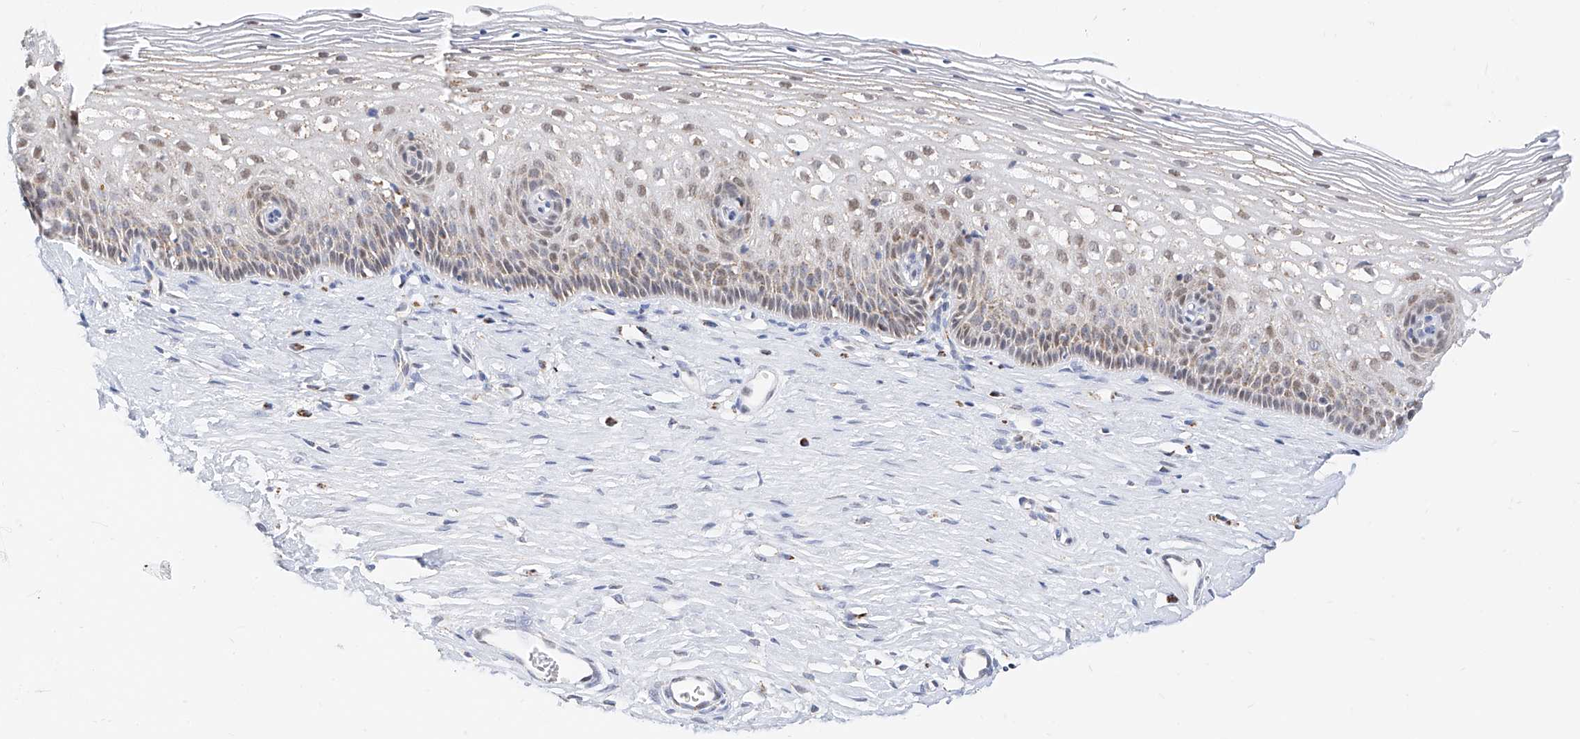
{"staining": {"intensity": "weak", "quantity": "25%-75%", "location": "cytoplasmic/membranous"}, "tissue": "cervix", "cell_type": "Glandular cells", "image_type": "normal", "snomed": [{"axis": "morphology", "description": "Normal tissue, NOS"}, {"axis": "topography", "description": "Cervix"}], "caption": "Human cervix stained with a brown dye exhibits weak cytoplasmic/membranous positive staining in about 25%-75% of glandular cells.", "gene": "NALCN", "patient": {"sex": "female", "age": 33}}